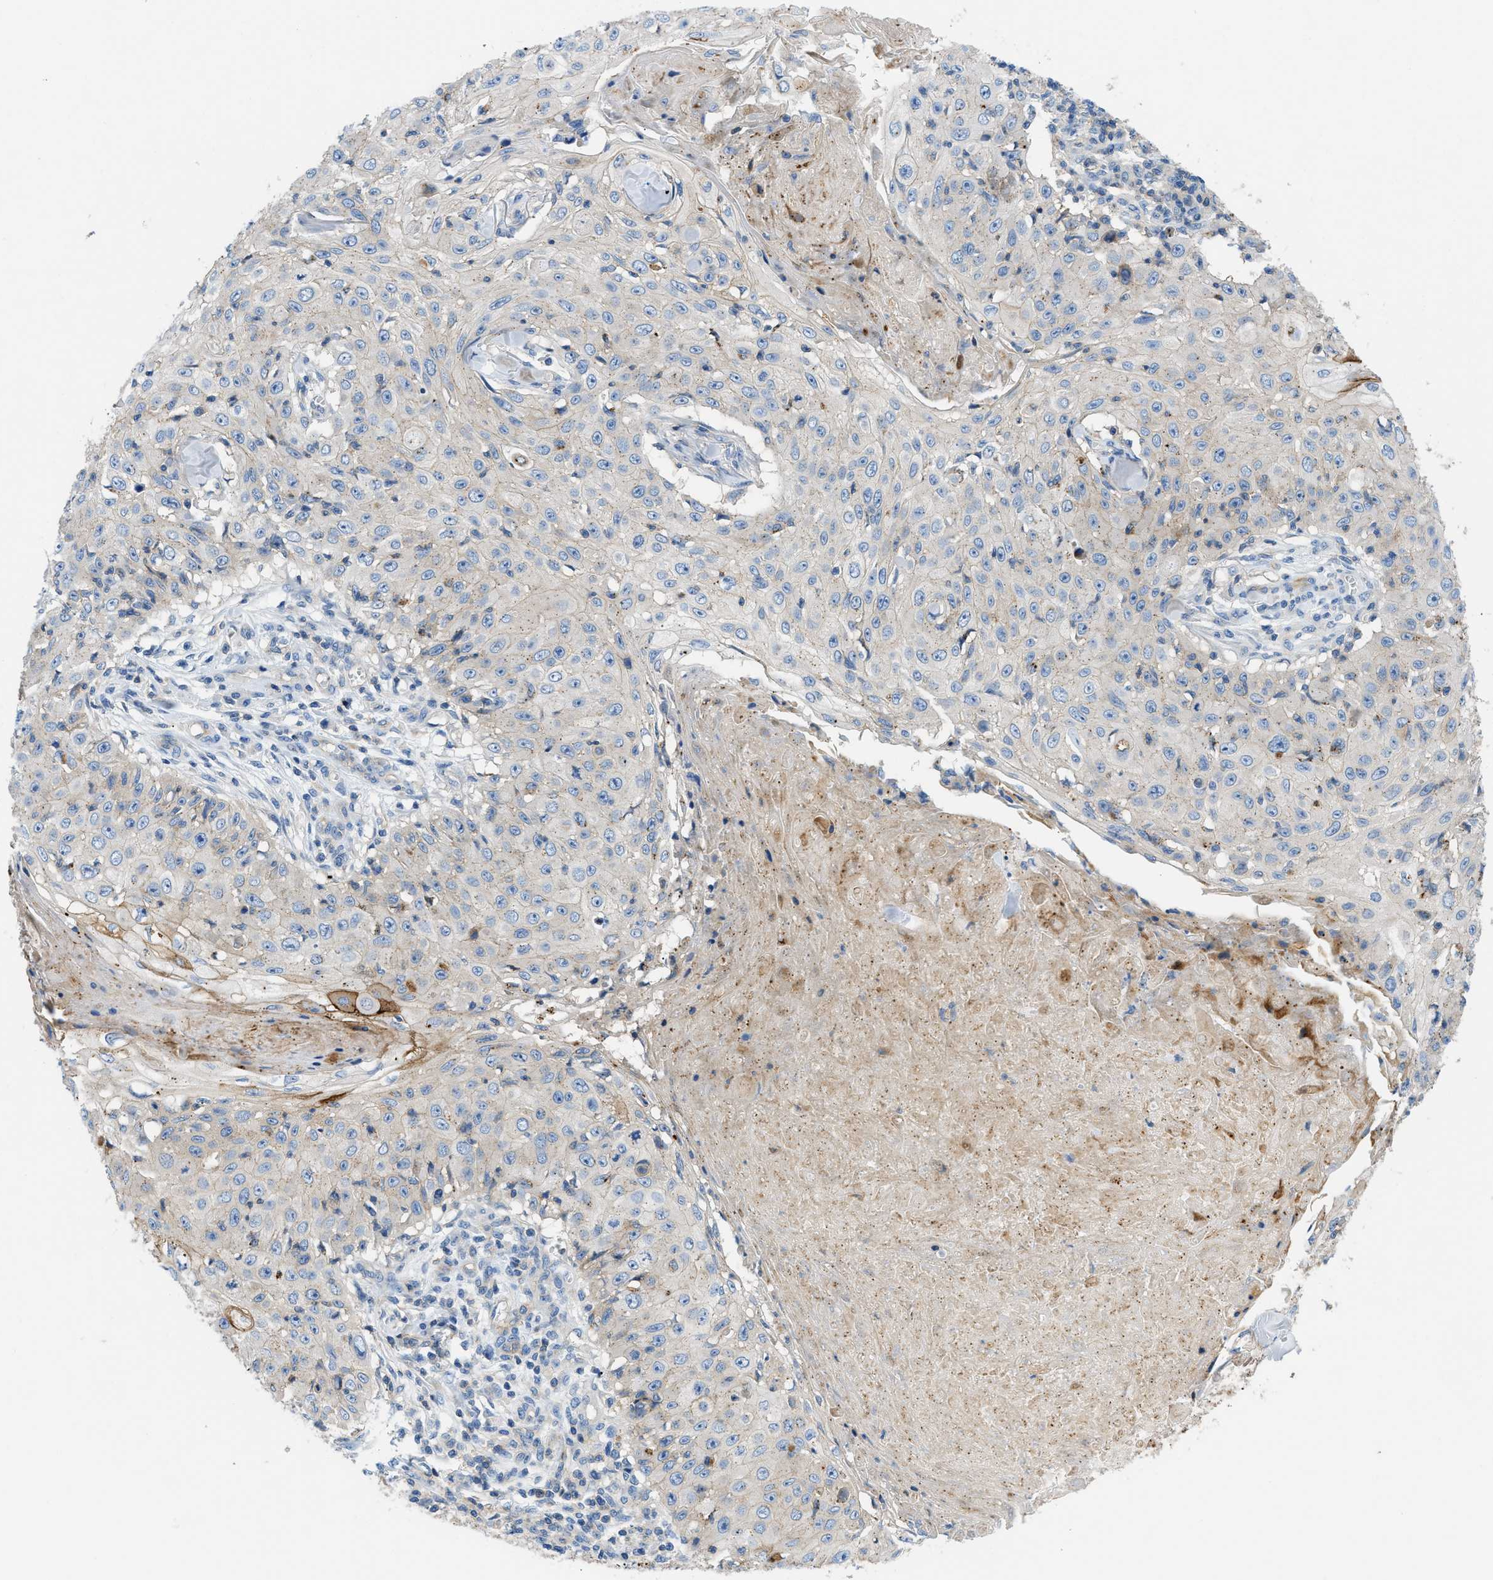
{"staining": {"intensity": "negative", "quantity": "none", "location": "none"}, "tissue": "skin cancer", "cell_type": "Tumor cells", "image_type": "cancer", "snomed": [{"axis": "morphology", "description": "Squamous cell carcinoma, NOS"}, {"axis": "topography", "description": "Skin"}], "caption": "The histopathology image shows no significant expression in tumor cells of skin cancer.", "gene": "ORAI1", "patient": {"sex": "male", "age": 86}}